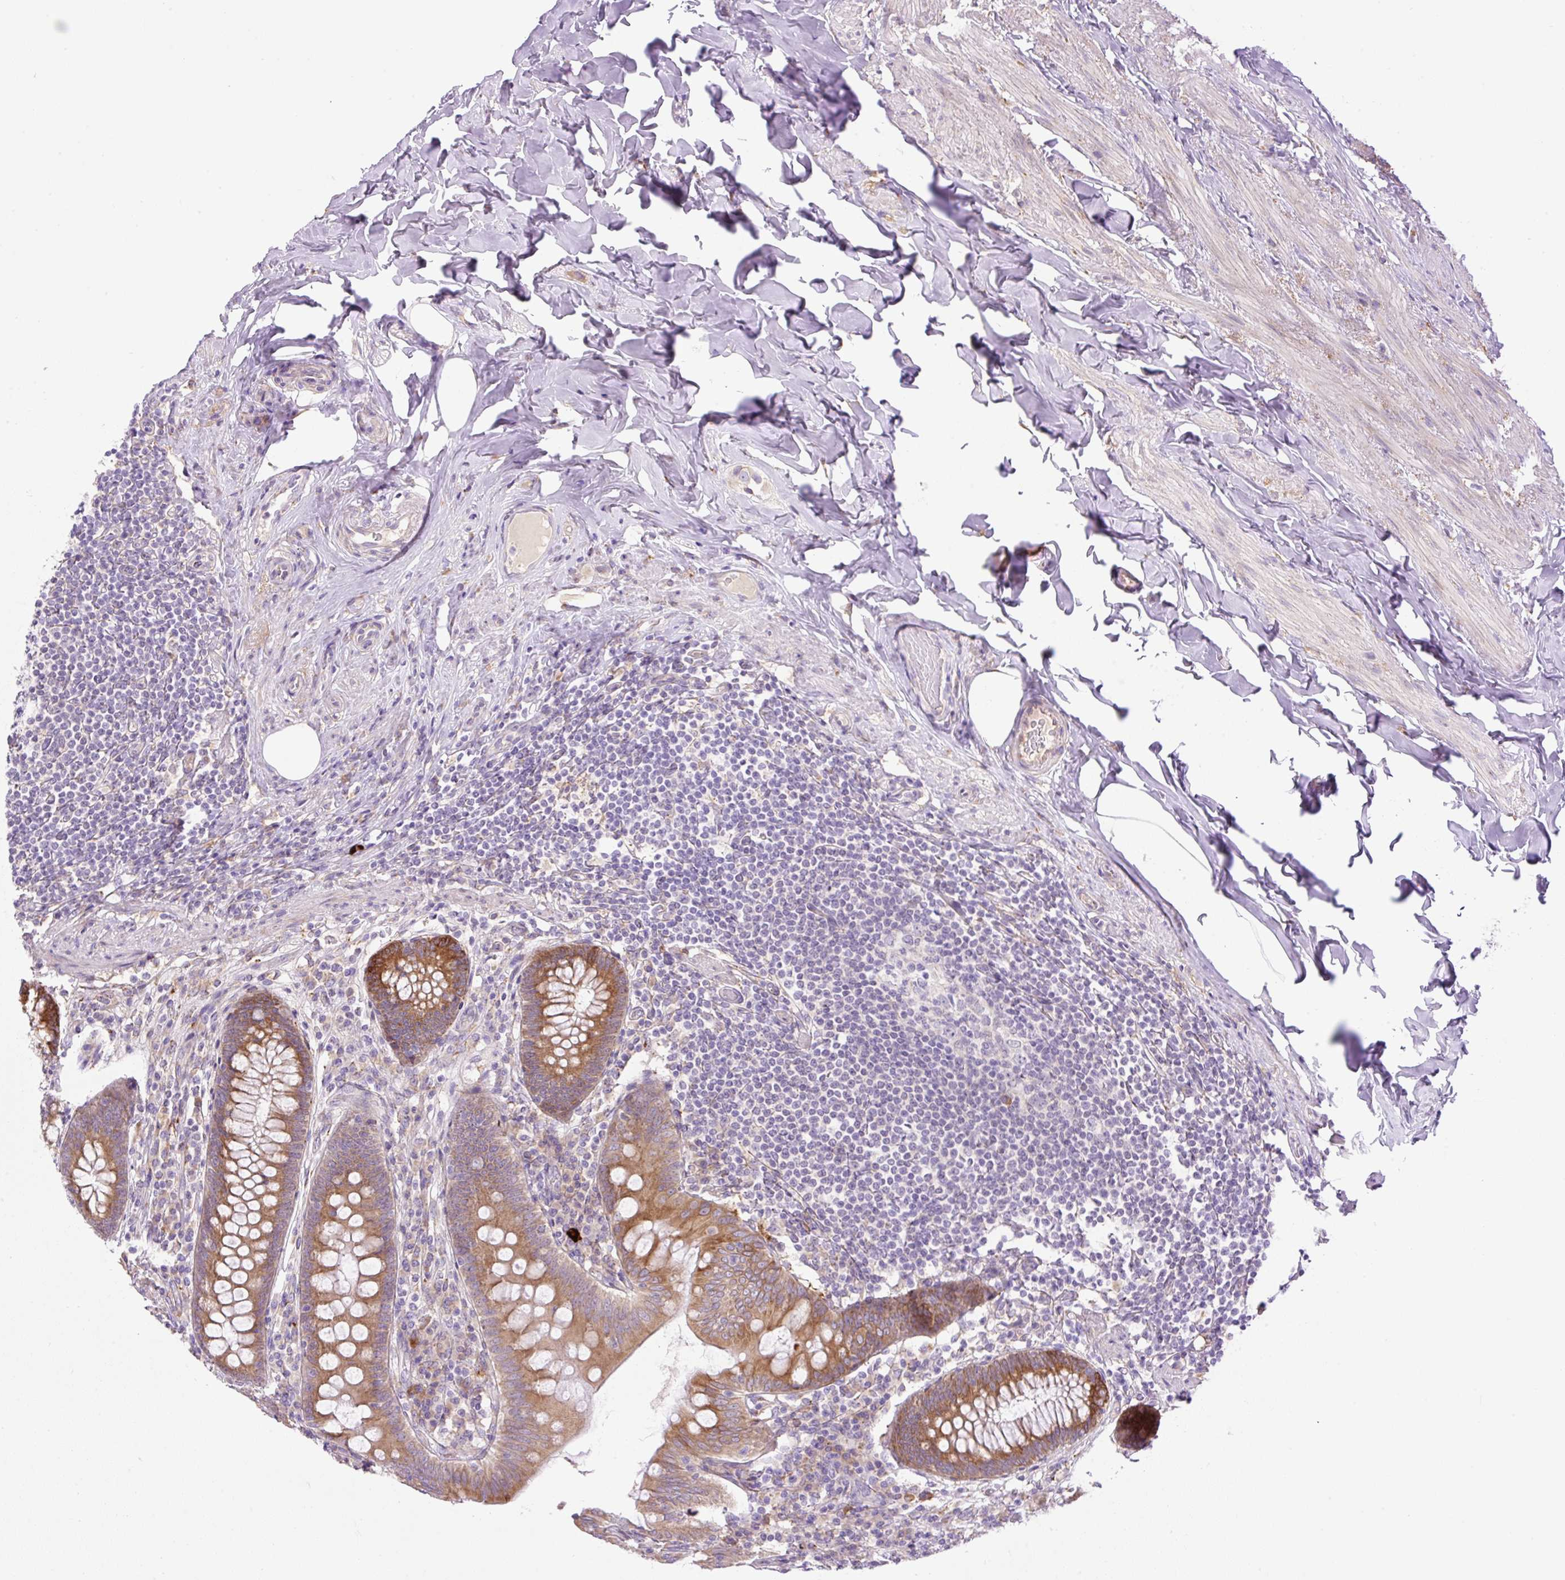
{"staining": {"intensity": "moderate", "quantity": ">75%", "location": "cytoplasmic/membranous"}, "tissue": "appendix", "cell_type": "Glandular cells", "image_type": "normal", "snomed": [{"axis": "morphology", "description": "Normal tissue, NOS"}, {"axis": "topography", "description": "Appendix"}], "caption": "Brown immunohistochemical staining in benign appendix demonstrates moderate cytoplasmic/membranous positivity in about >75% of glandular cells.", "gene": "POFUT1", "patient": {"sex": "male", "age": 71}}